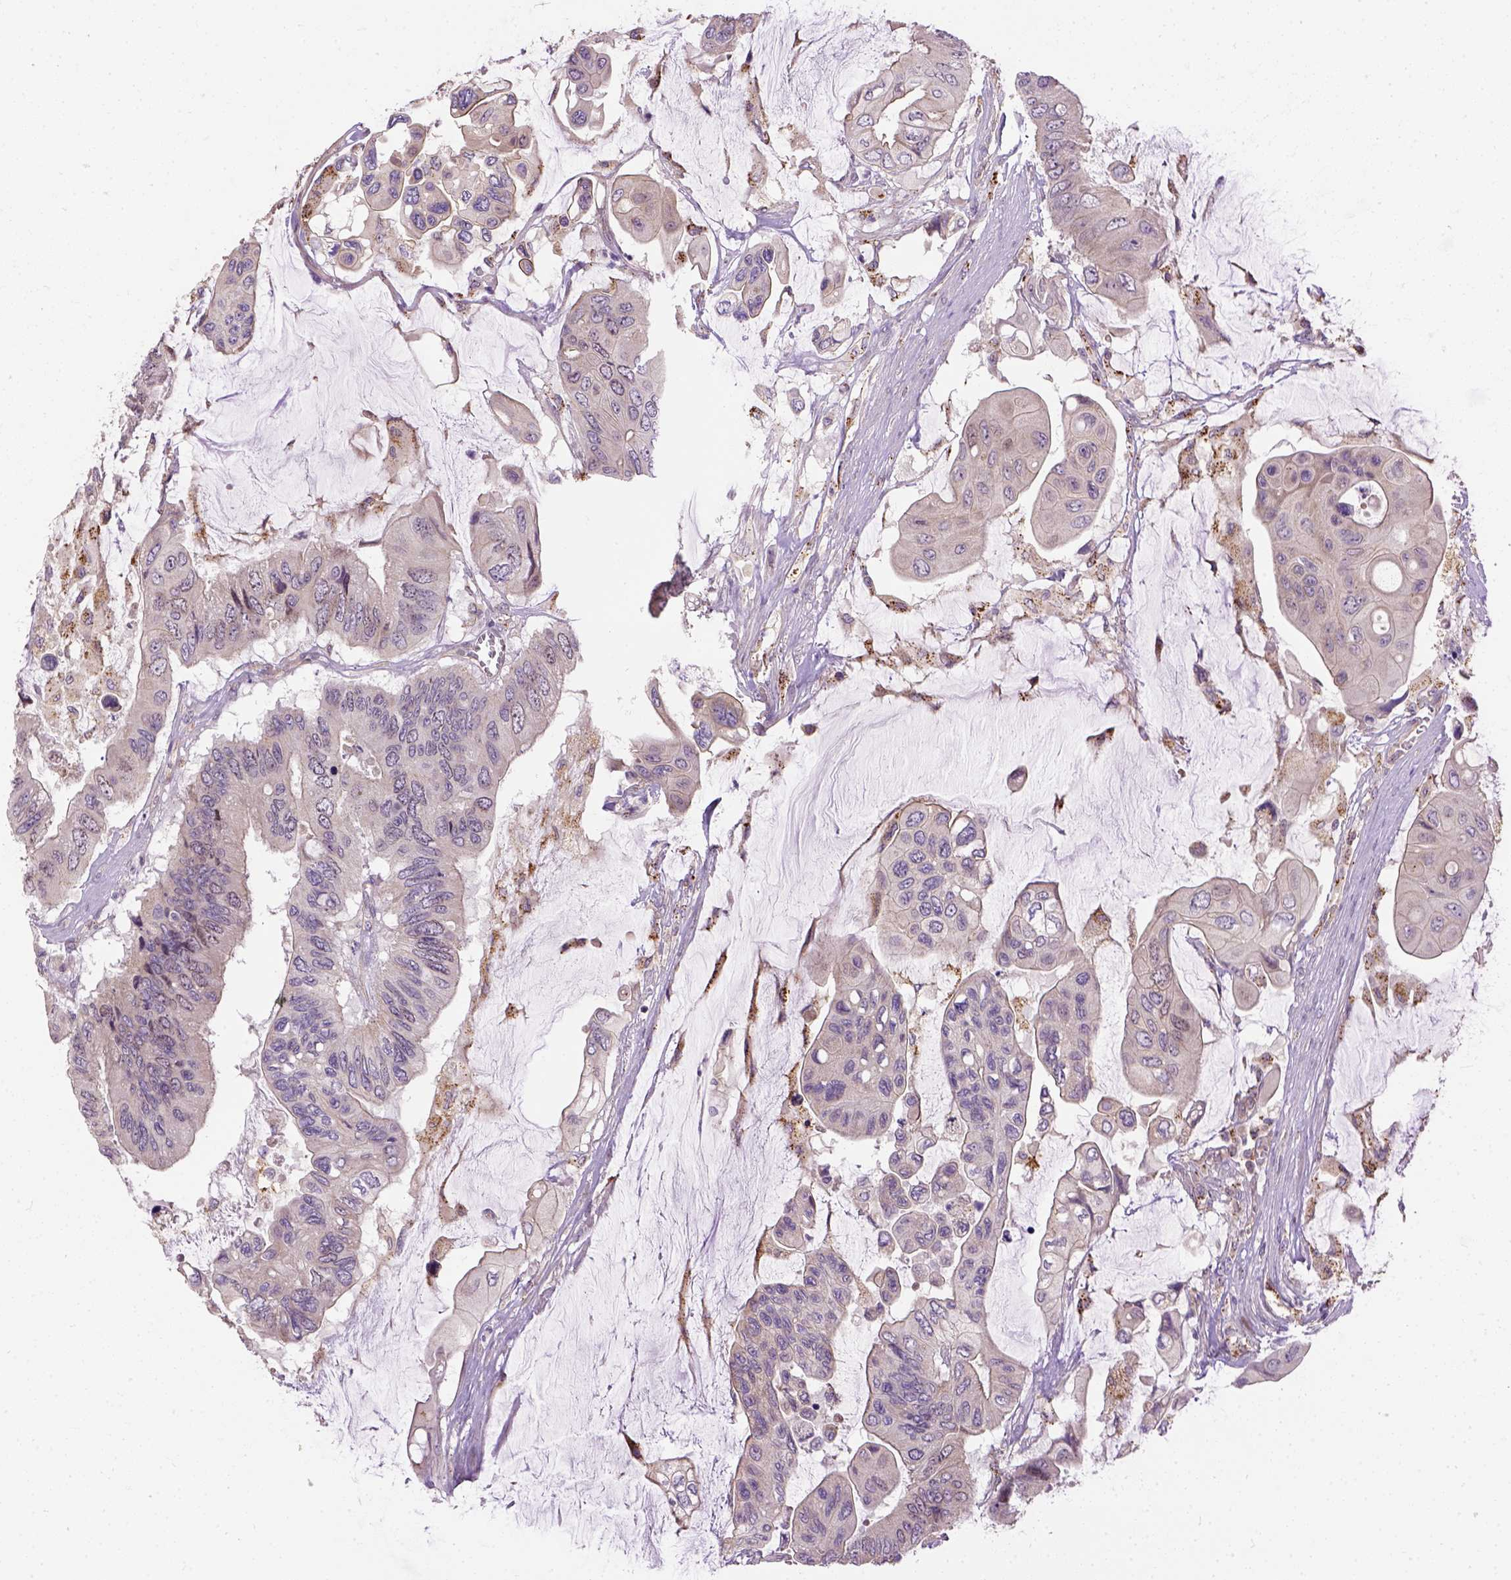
{"staining": {"intensity": "weak", "quantity": "<25%", "location": "cytoplasmic/membranous"}, "tissue": "colorectal cancer", "cell_type": "Tumor cells", "image_type": "cancer", "snomed": [{"axis": "morphology", "description": "Adenocarcinoma, NOS"}, {"axis": "topography", "description": "Rectum"}], "caption": "A high-resolution micrograph shows IHC staining of colorectal cancer, which demonstrates no significant expression in tumor cells.", "gene": "KAZN", "patient": {"sex": "male", "age": 63}}